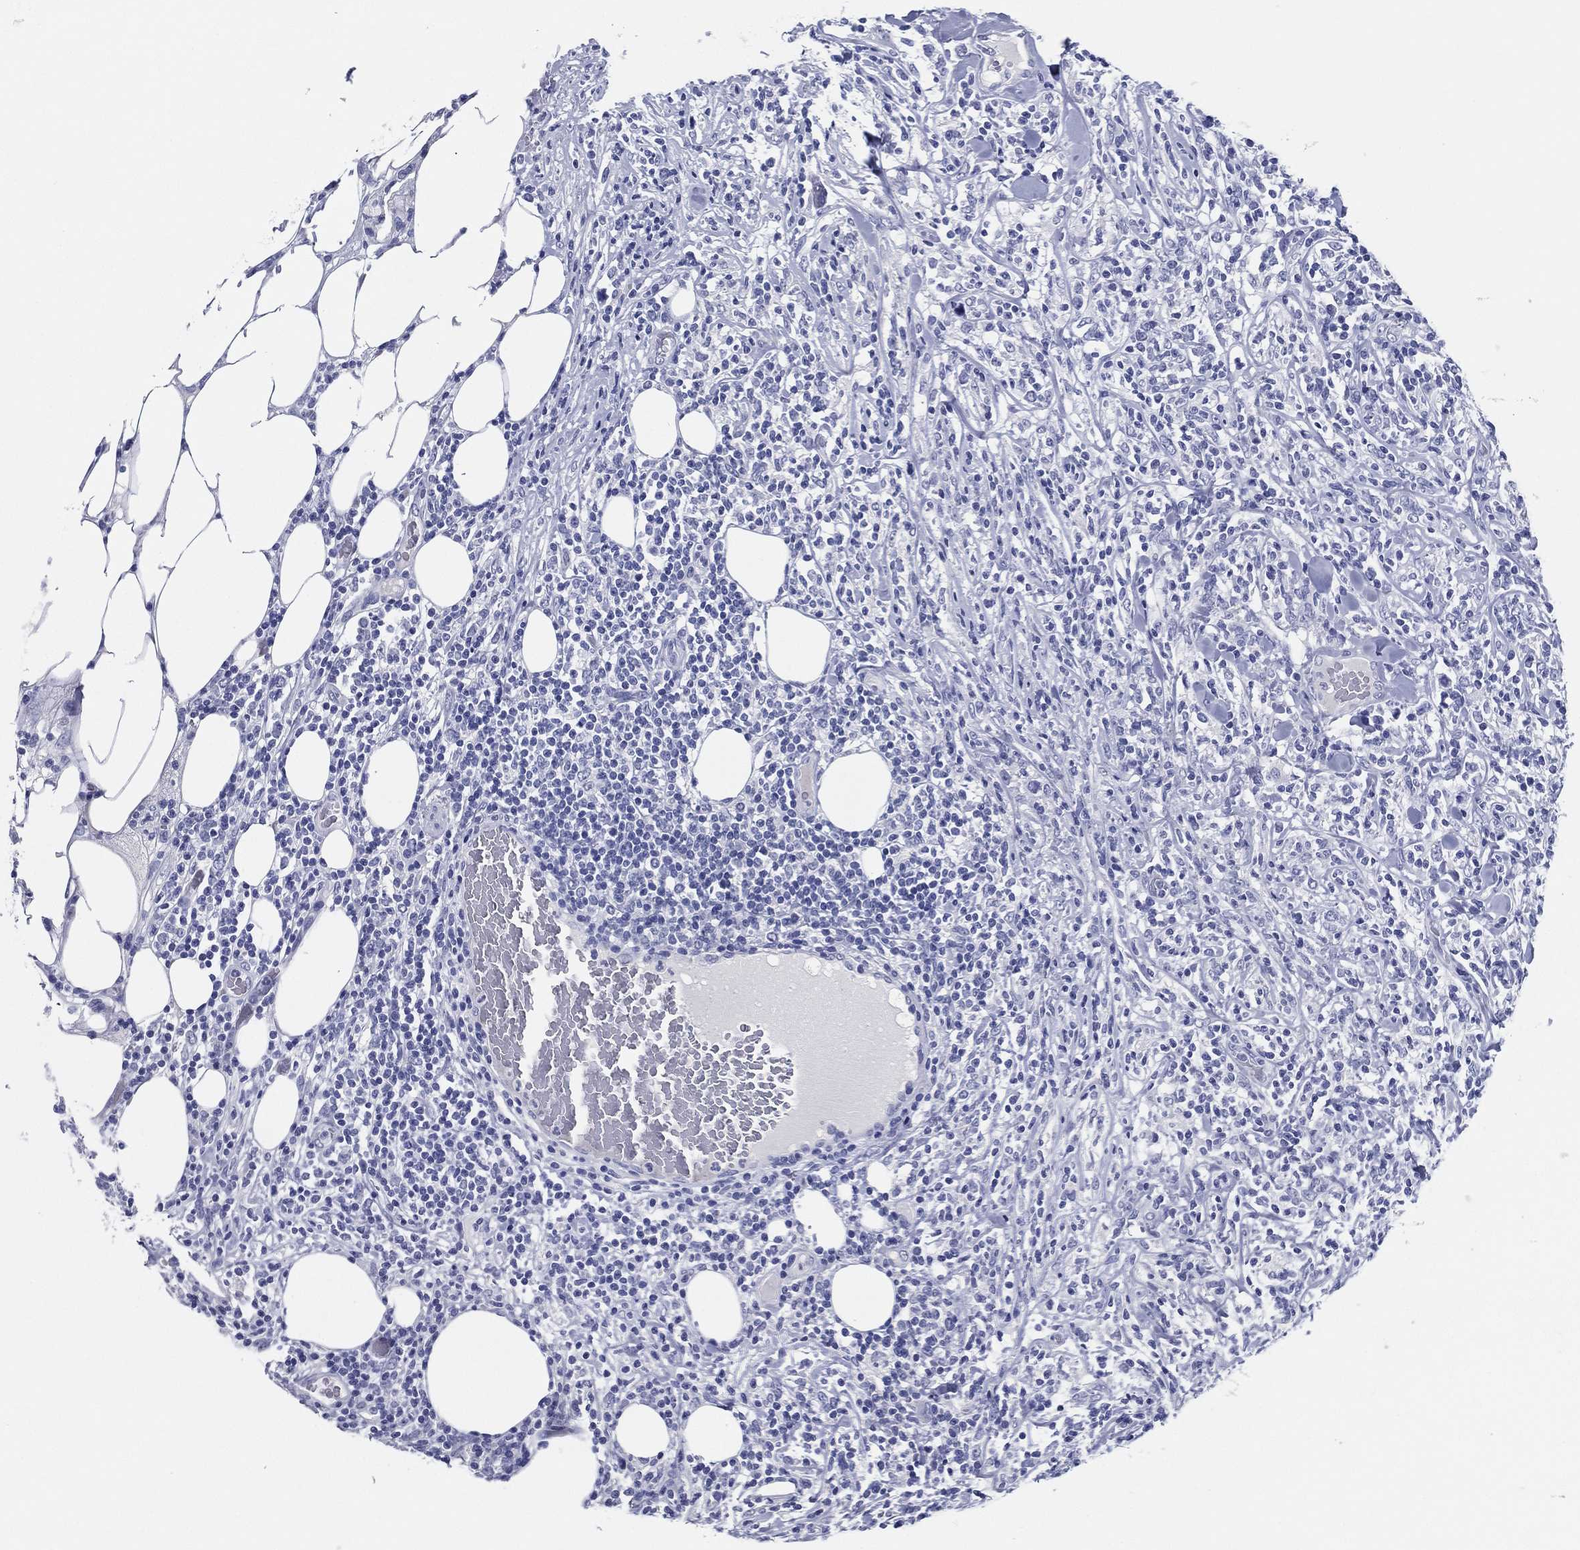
{"staining": {"intensity": "negative", "quantity": "none", "location": "none"}, "tissue": "lymphoma", "cell_type": "Tumor cells", "image_type": "cancer", "snomed": [{"axis": "morphology", "description": "Malignant lymphoma, non-Hodgkin's type, High grade"}, {"axis": "topography", "description": "Lymph node"}], "caption": "Immunohistochemistry of lymphoma exhibits no positivity in tumor cells. (DAB immunohistochemistry (IHC) with hematoxylin counter stain).", "gene": "TFAP2A", "patient": {"sex": "female", "age": 84}}